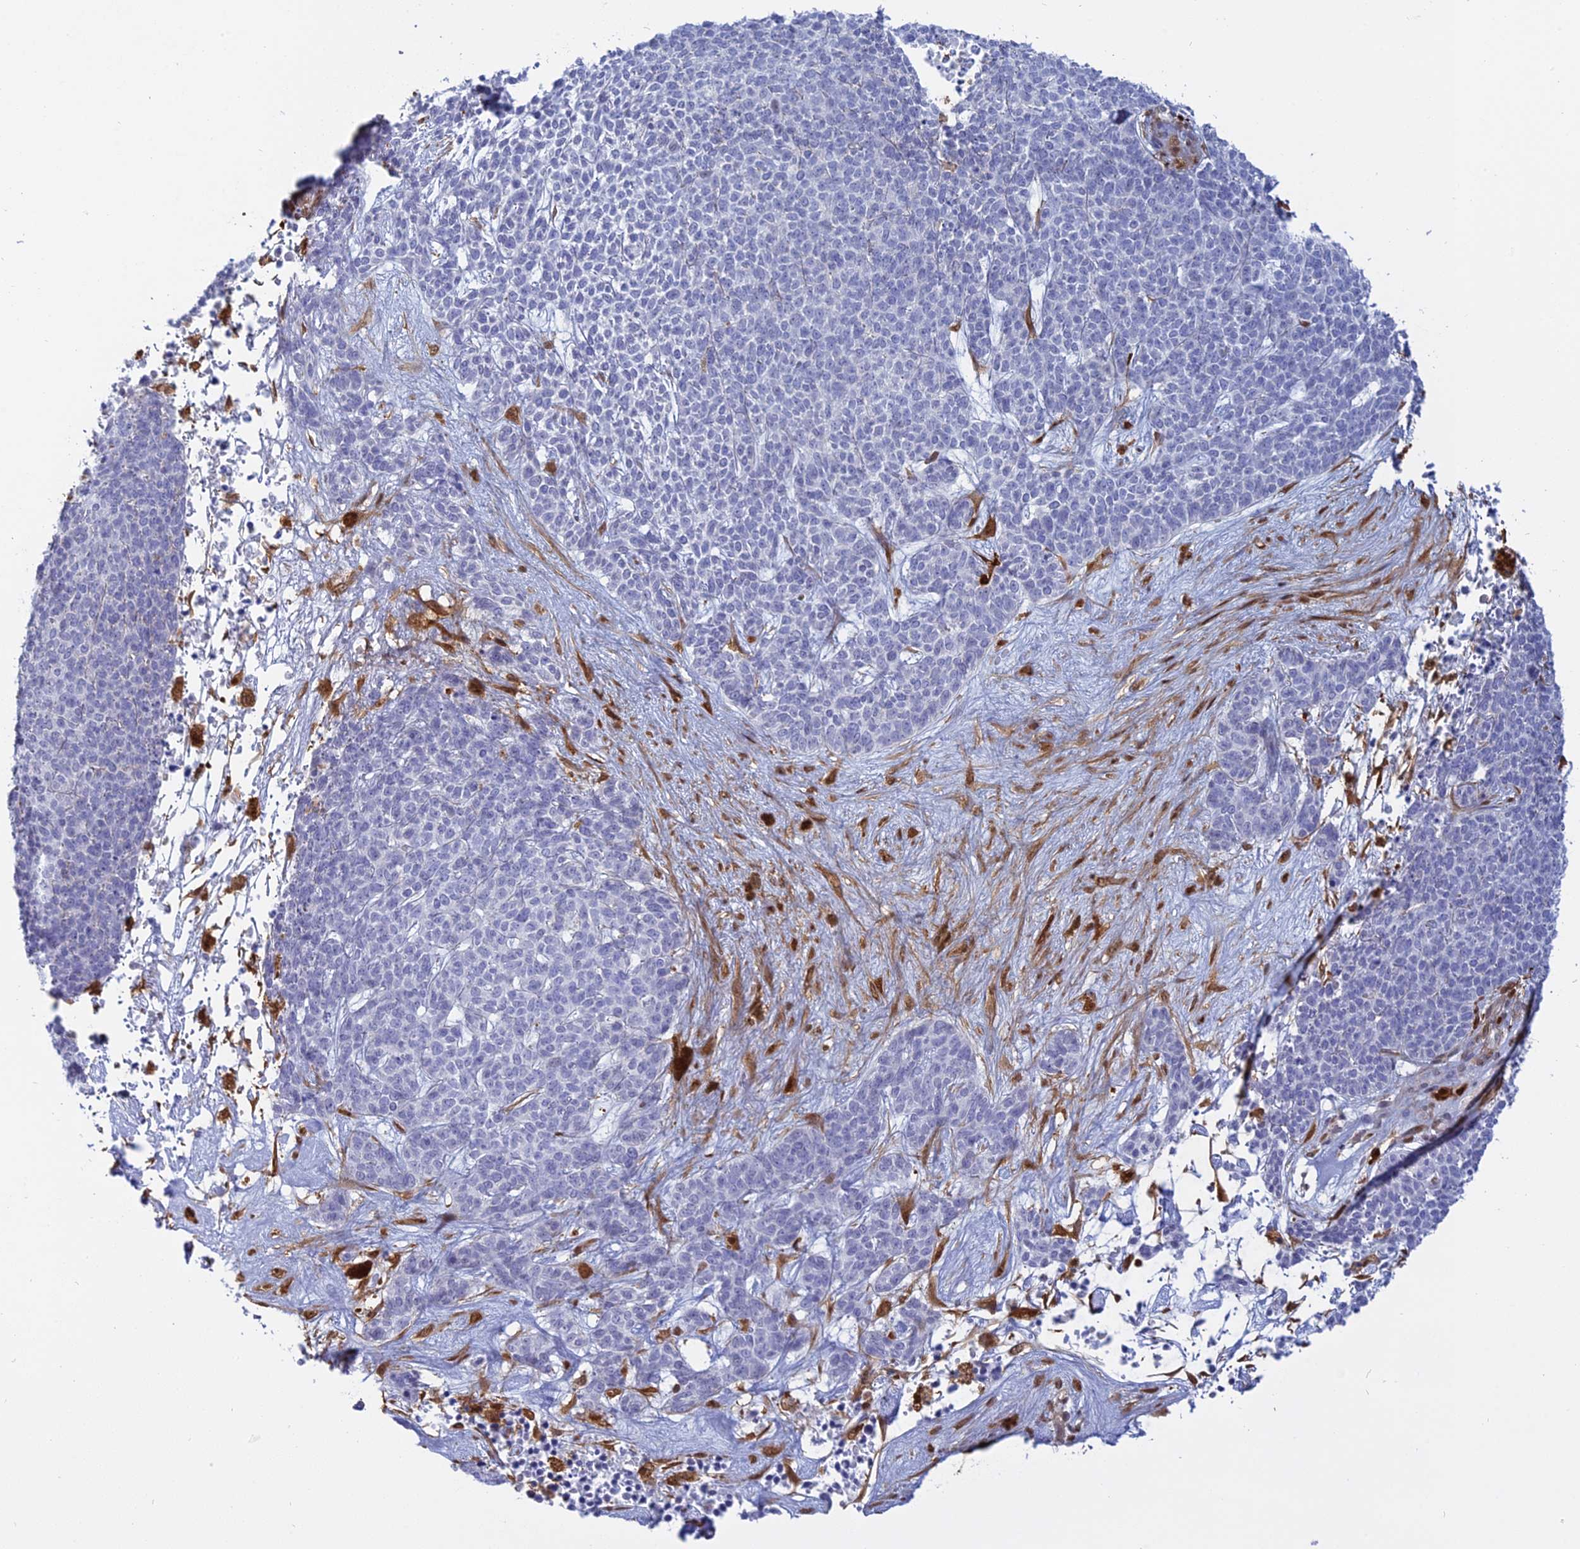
{"staining": {"intensity": "negative", "quantity": "none", "location": "none"}, "tissue": "skin cancer", "cell_type": "Tumor cells", "image_type": "cancer", "snomed": [{"axis": "morphology", "description": "Basal cell carcinoma"}, {"axis": "topography", "description": "Skin"}], "caption": "High magnification brightfield microscopy of skin basal cell carcinoma stained with DAB (brown) and counterstained with hematoxylin (blue): tumor cells show no significant expression.", "gene": "PGBD4", "patient": {"sex": "female", "age": 84}}